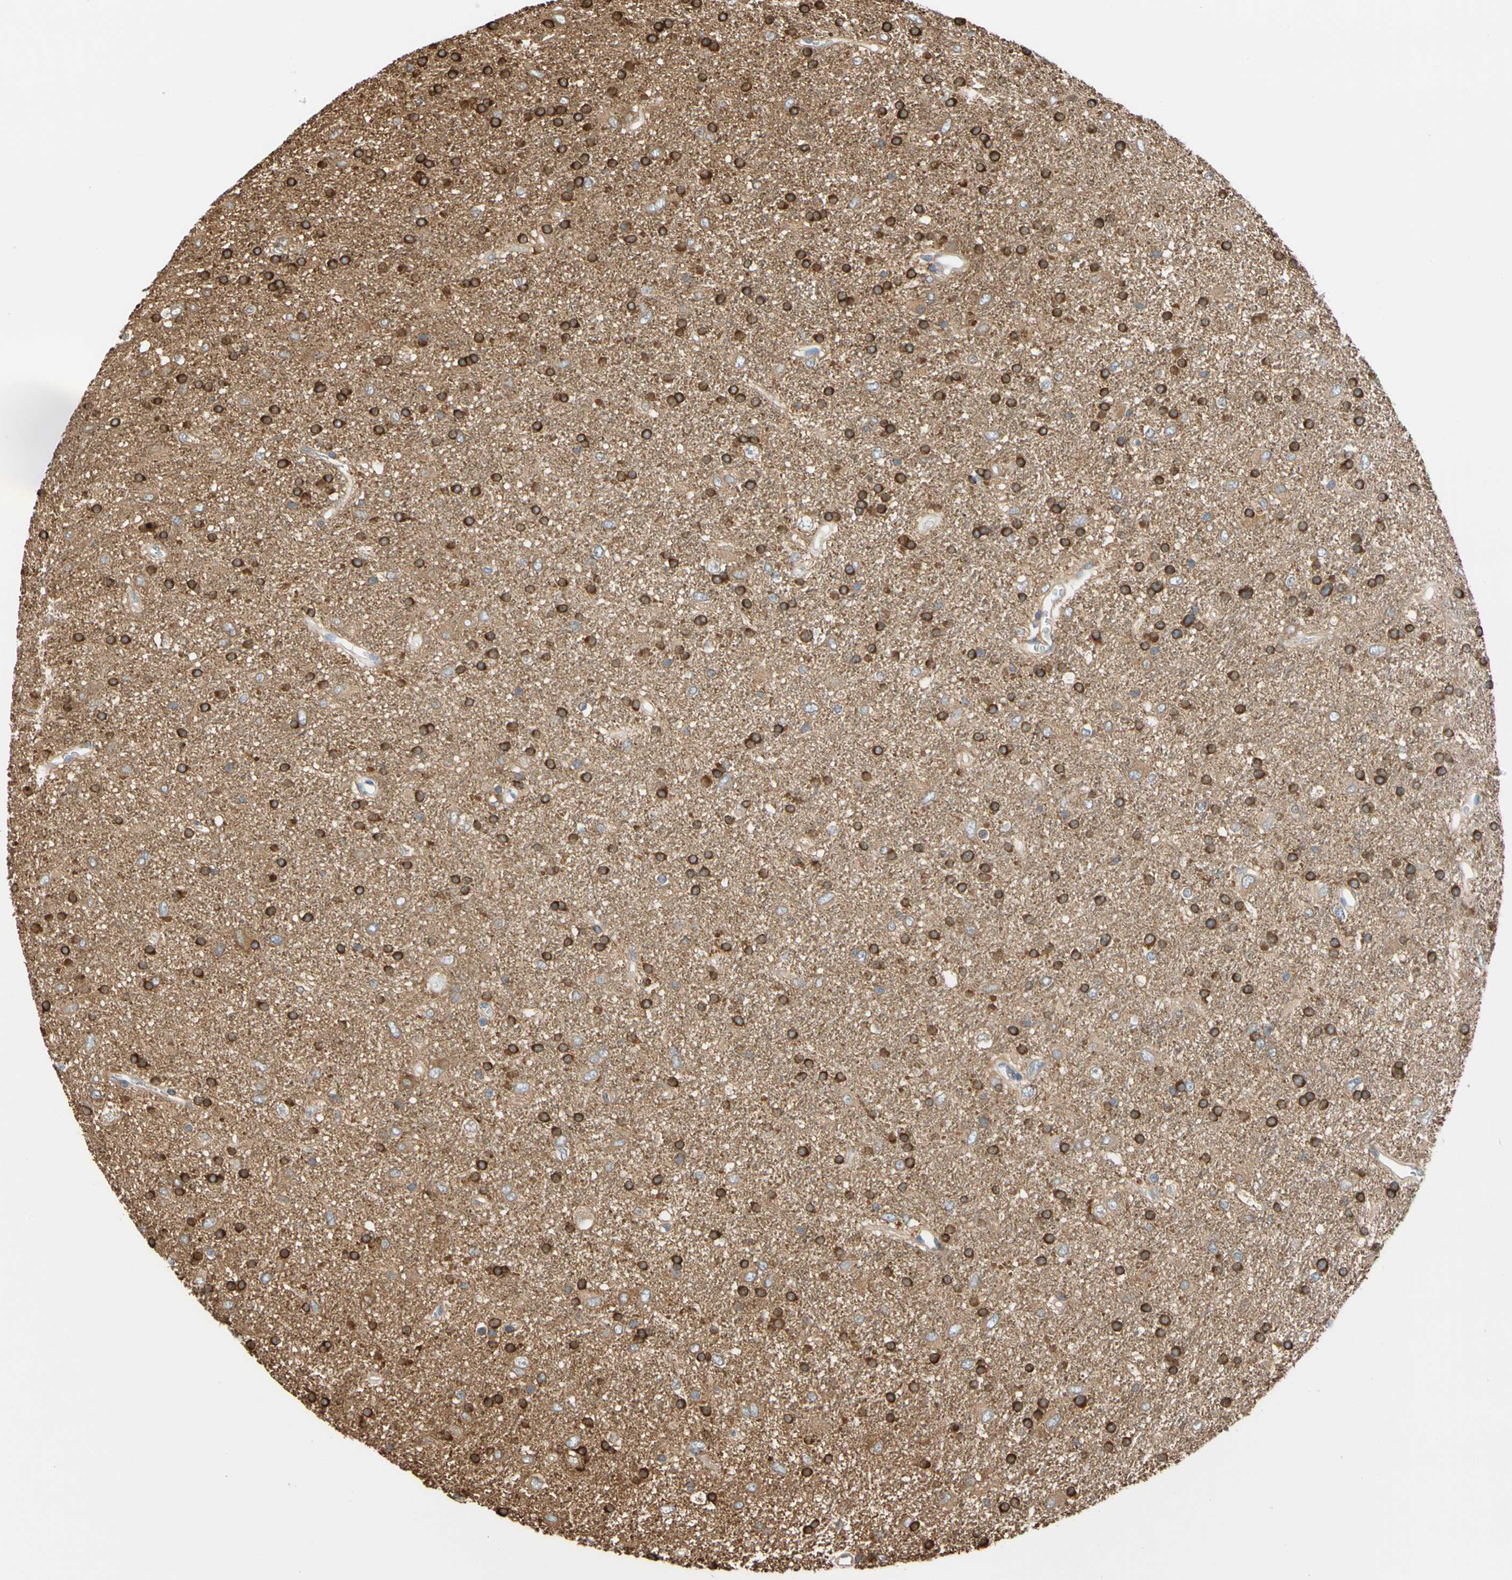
{"staining": {"intensity": "moderate", "quantity": "25%-75%", "location": "cytoplasmic/membranous"}, "tissue": "glioma", "cell_type": "Tumor cells", "image_type": "cancer", "snomed": [{"axis": "morphology", "description": "Glioma, malignant, Low grade"}, {"axis": "topography", "description": "Brain"}], "caption": "A high-resolution micrograph shows immunohistochemistry (IHC) staining of malignant glioma (low-grade), which exhibits moderate cytoplasmic/membranous positivity in approximately 25%-75% of tumor cells.", "gene": "ENTREP3", "patient": {"sex": "male", "age": 77}}